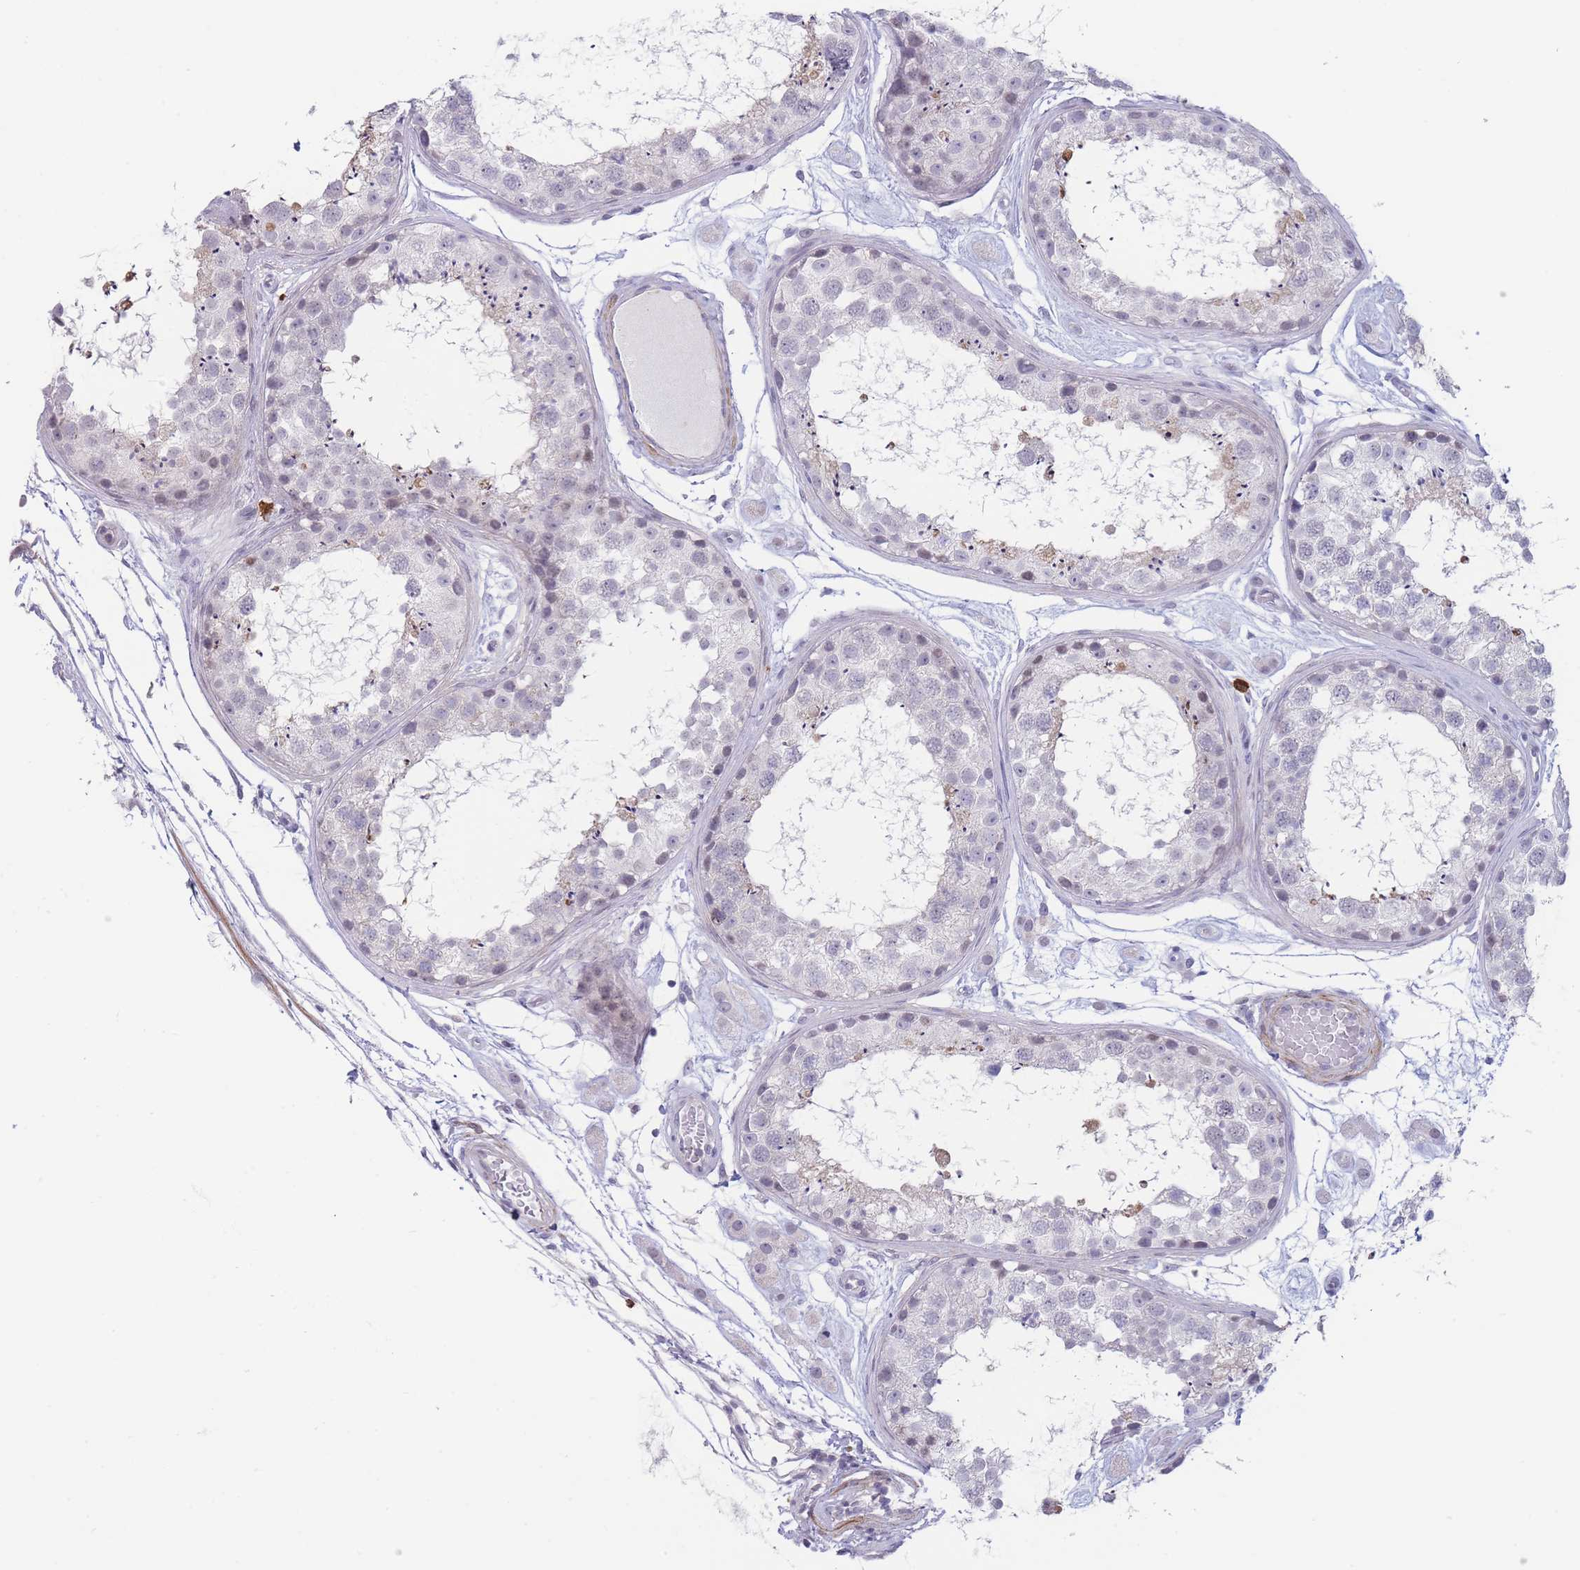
{"staining": {"intensity": "weak", "quantity": "<25%", "location": "cytoplasmic/membranous,nuclear"}, "tissue": "testis", "cell_type": "Cells in seminiferous ducts", "image_type": "normal", "snomed": [{"axis": "morphology", "description": "Normal tissue, NOS"}, {"axis": "topography", "description": "Testis"}], "caption": "The immunohistochemistry (IHC) histopathology image has no significant expression in cells in seminiferous ducts of testis.", "gene": "ASAP3", "patient": {"sex": "male", "age": 25}}